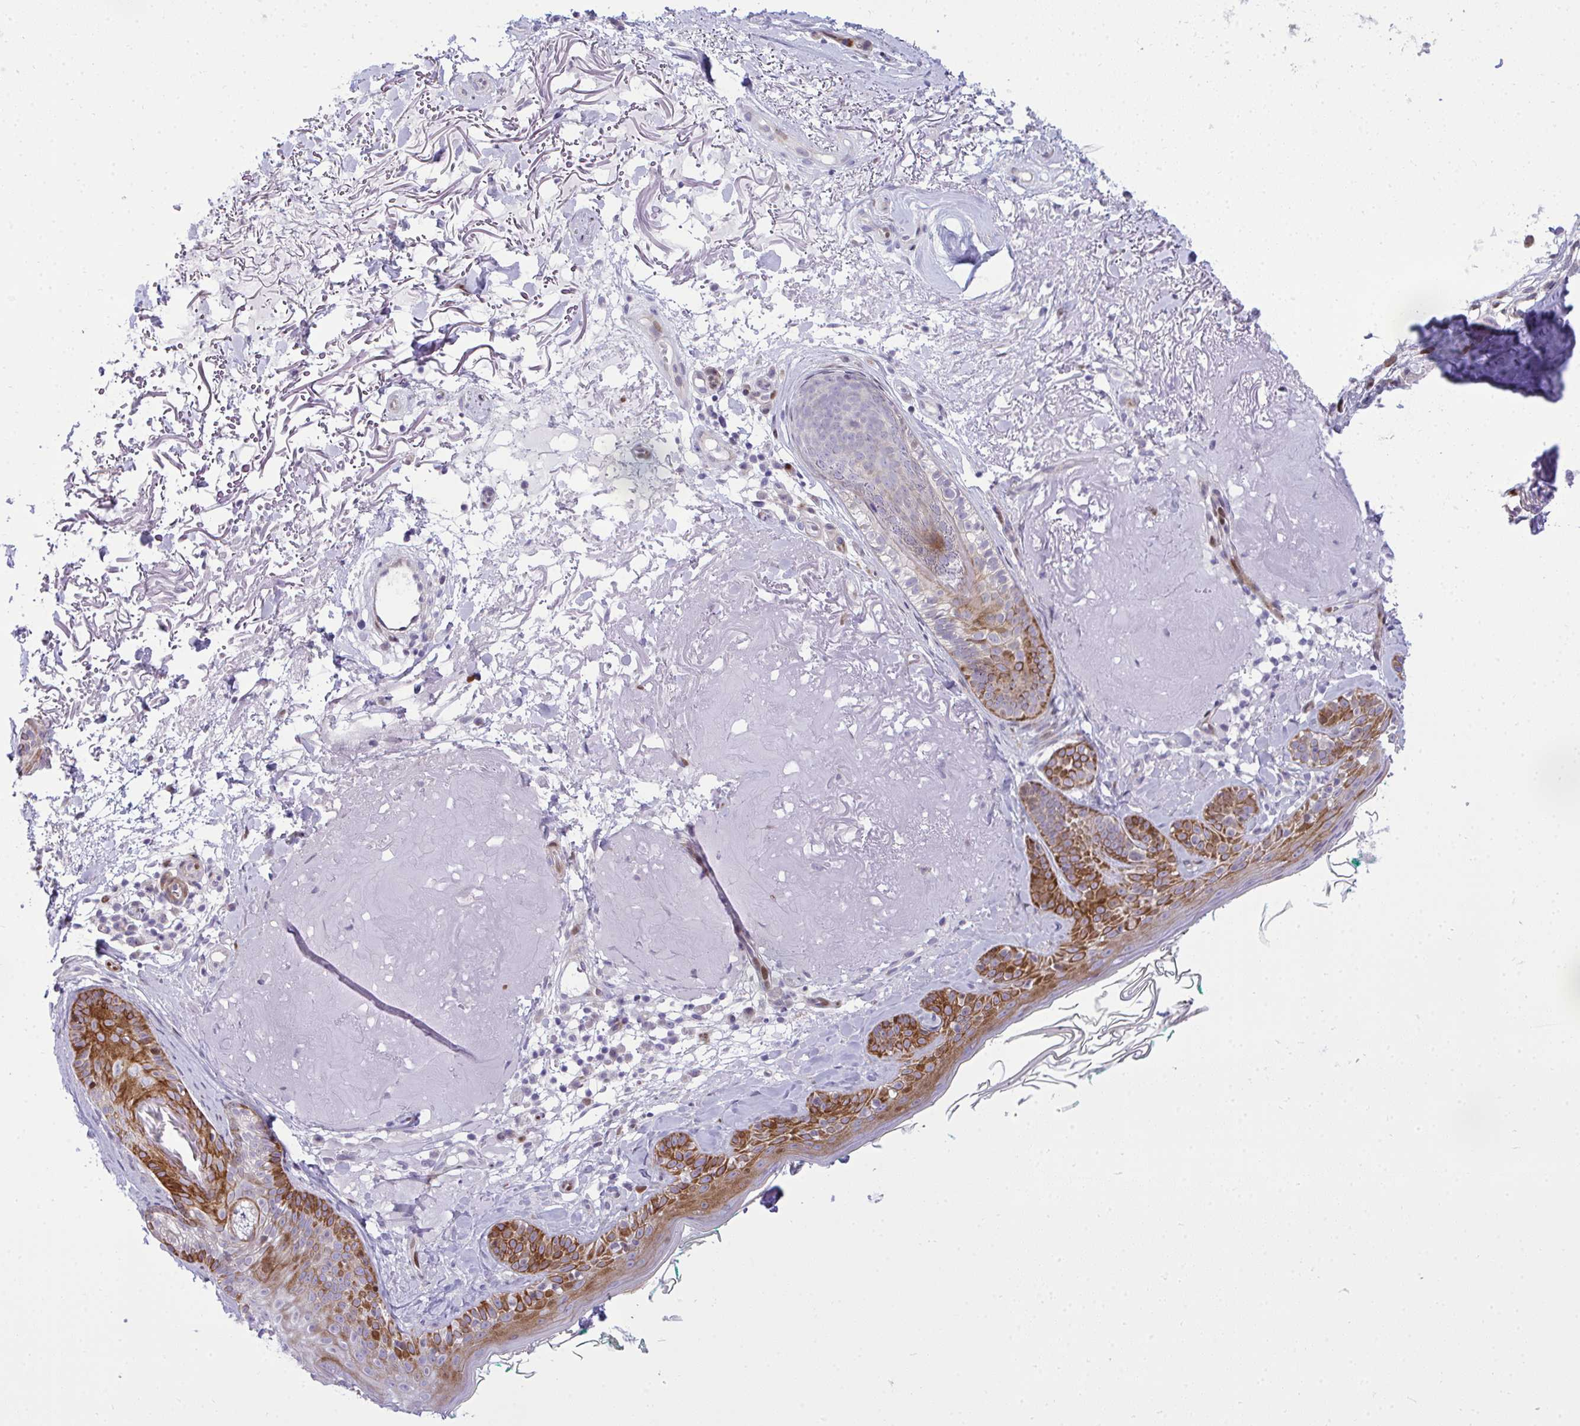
{"staining": {"intensity": "negative", "quantity": "none", "location": "none"}, "tissue": "skin", "cell_type": "Fibroblasts", "image_type": "normal", "snomed": [{"axis": "morphology", "description": "Normal tissue, NOS"}, {"axis": "topography", "description": "Skin"}], "caption": "Immunohistochemistry photomicrograph of unremarkable human skin stained for a protein (brown), which demonstrates no expression in fibroblasts.", "gene": "CASTOR2", "patient": {"sex": "male", "age": 73}}